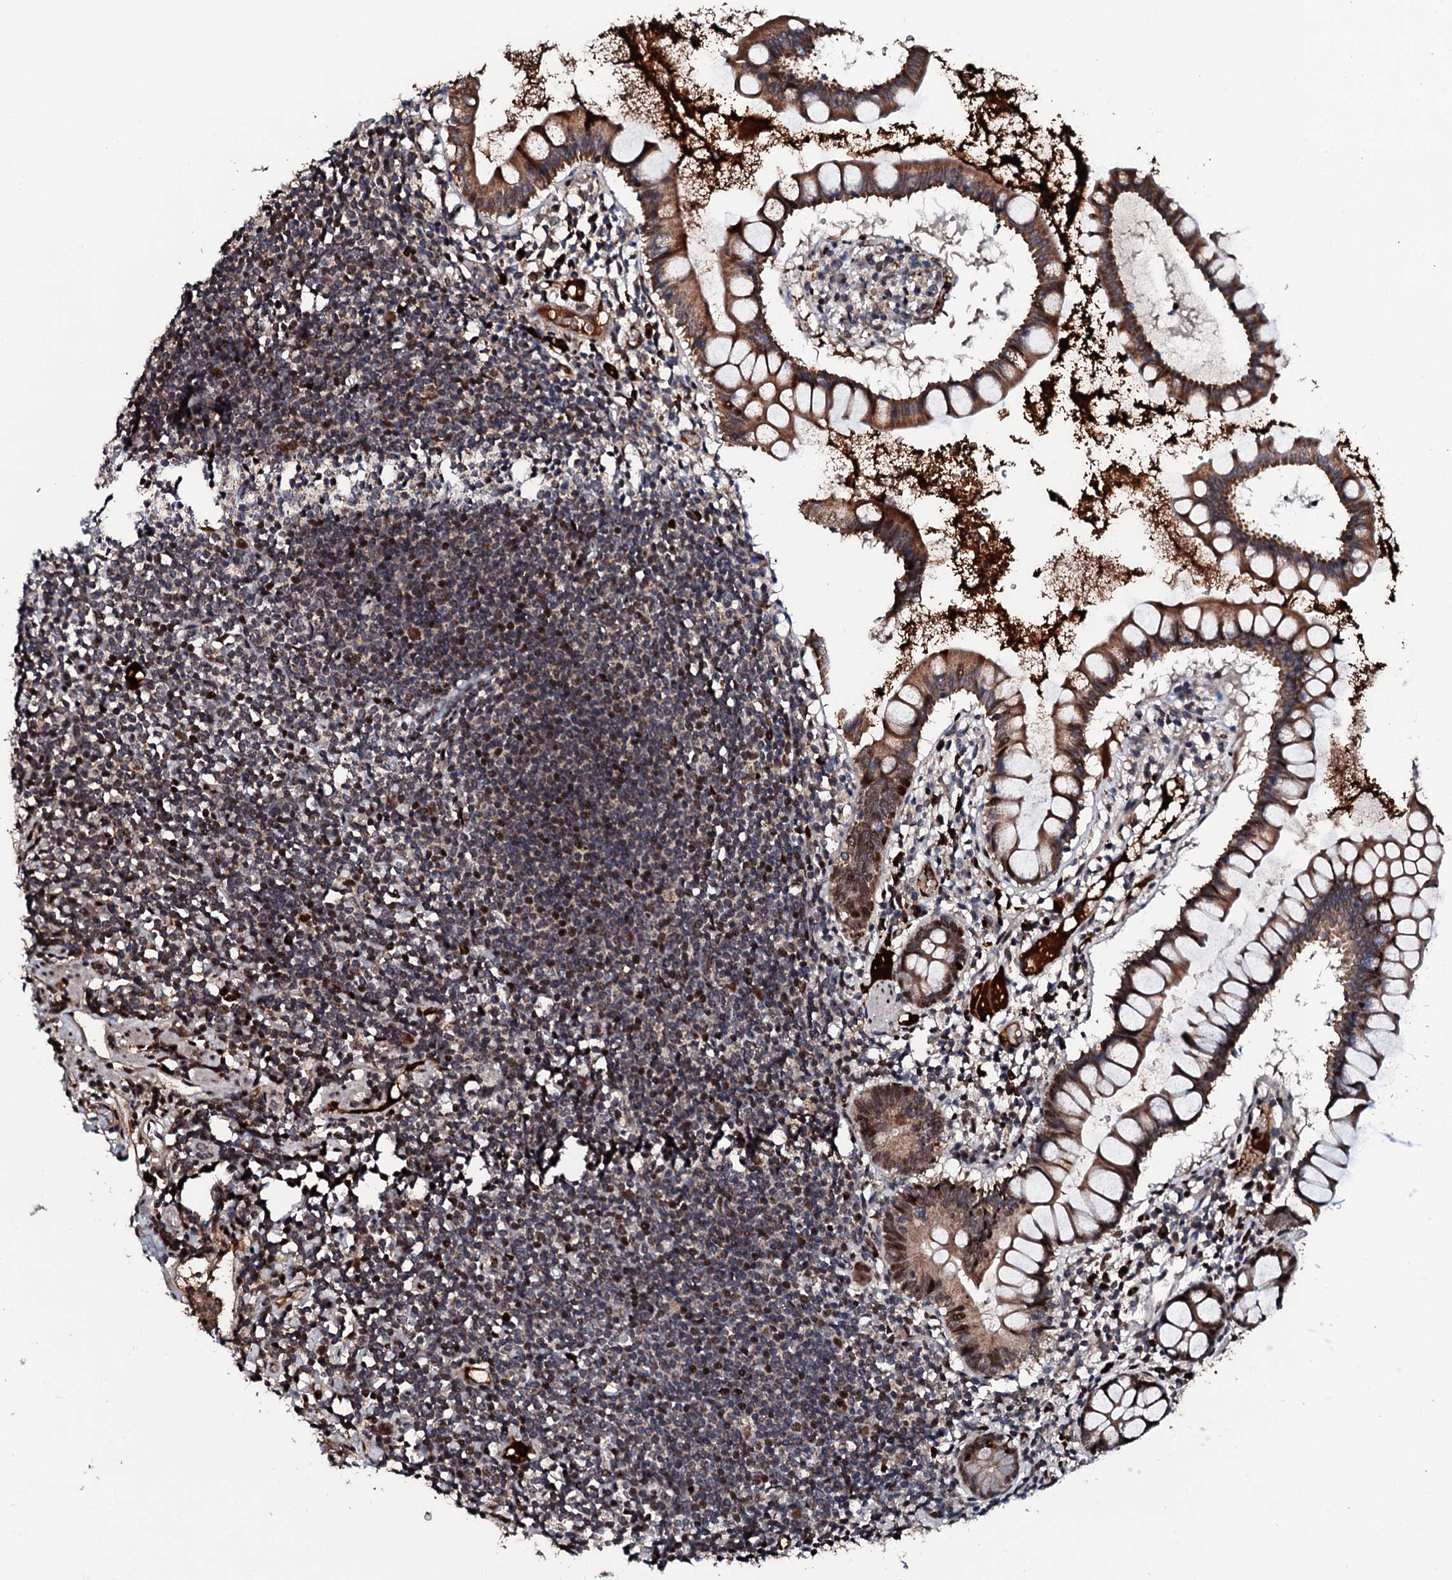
{"staining": {"intensity": "moderate", "quantity": ">75%", "location": "cytoplasmic/membranous,nuclear"}, "tissue": "colon", "cell_type": "Endothelial cells", "image_type": "normal", "snomed": [{"axis": "morphology", "description": "Normal tissue, NOS"}, {"axis": "morphology", "description": "Adenocarcinoma, NOS"}, {"axis": "topography", "description": "Colon"}], "caption": "DAB (3,3'-diaminobenzidine) immunohistochemical staining of normal colon shows moderate cytoplasmic/membranous,nuclear protein staining in approximately >75% of endothelial cells.", "gene": "KIF18A", "patient": {"sex": "female", "age": 55}}